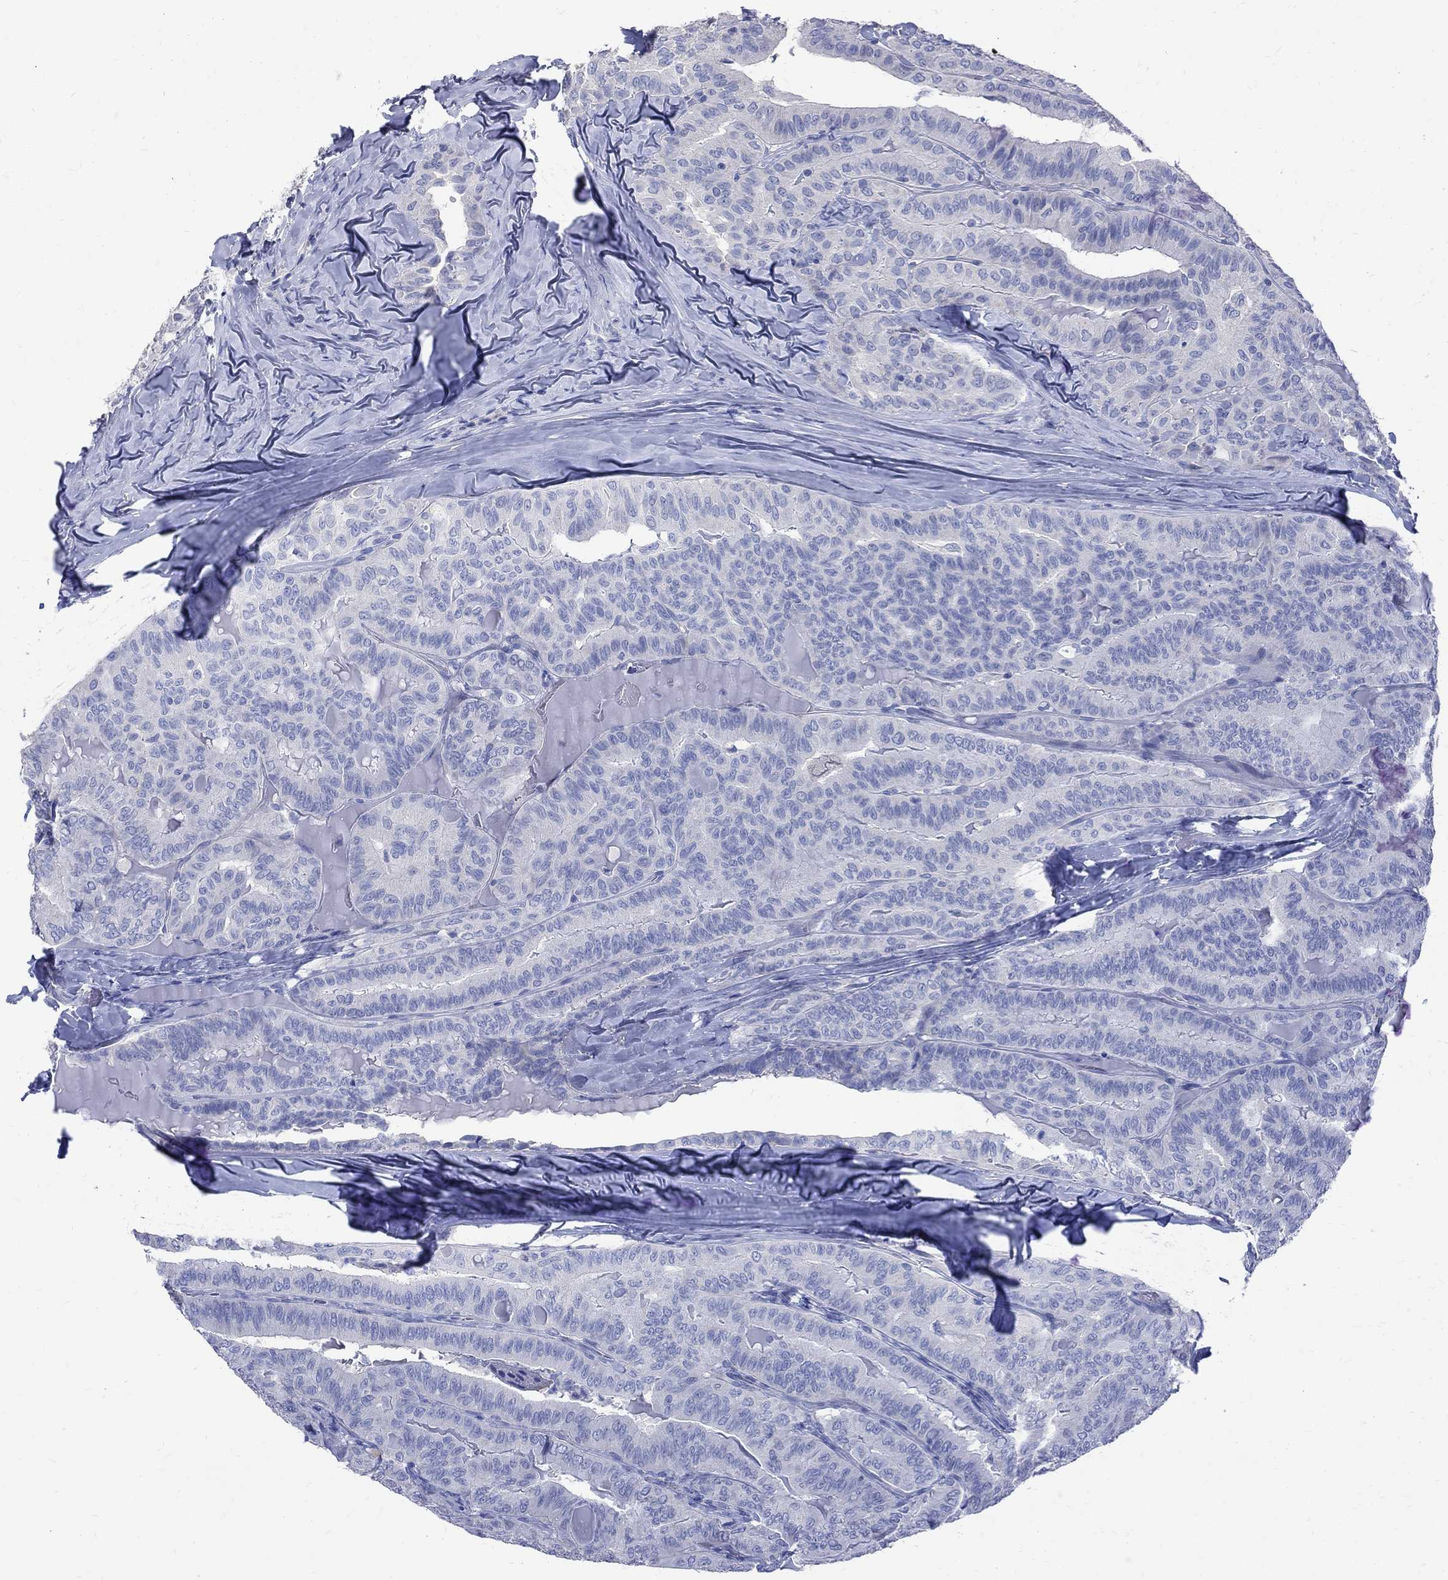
{"staining": {"intensity": "negative", "quantity": "none", "location": "none"}, "tissue": "thyroid cancer", "cell_type": "Tumor cells", "image_type": "cancer", "snomed": [{"axis": "morphology", "description": "Papillary adenocarcinoma, NOS"}, {"axis": "topography", "description": "Thyroid gland"}], "caption": "Tumor cells show no significant protein staining in thyroid papillary adenocarcinoma. Nuclei are stained in blue.", "gene": "MAGEB6", "patient": {"sex": "female", "age": 68}}